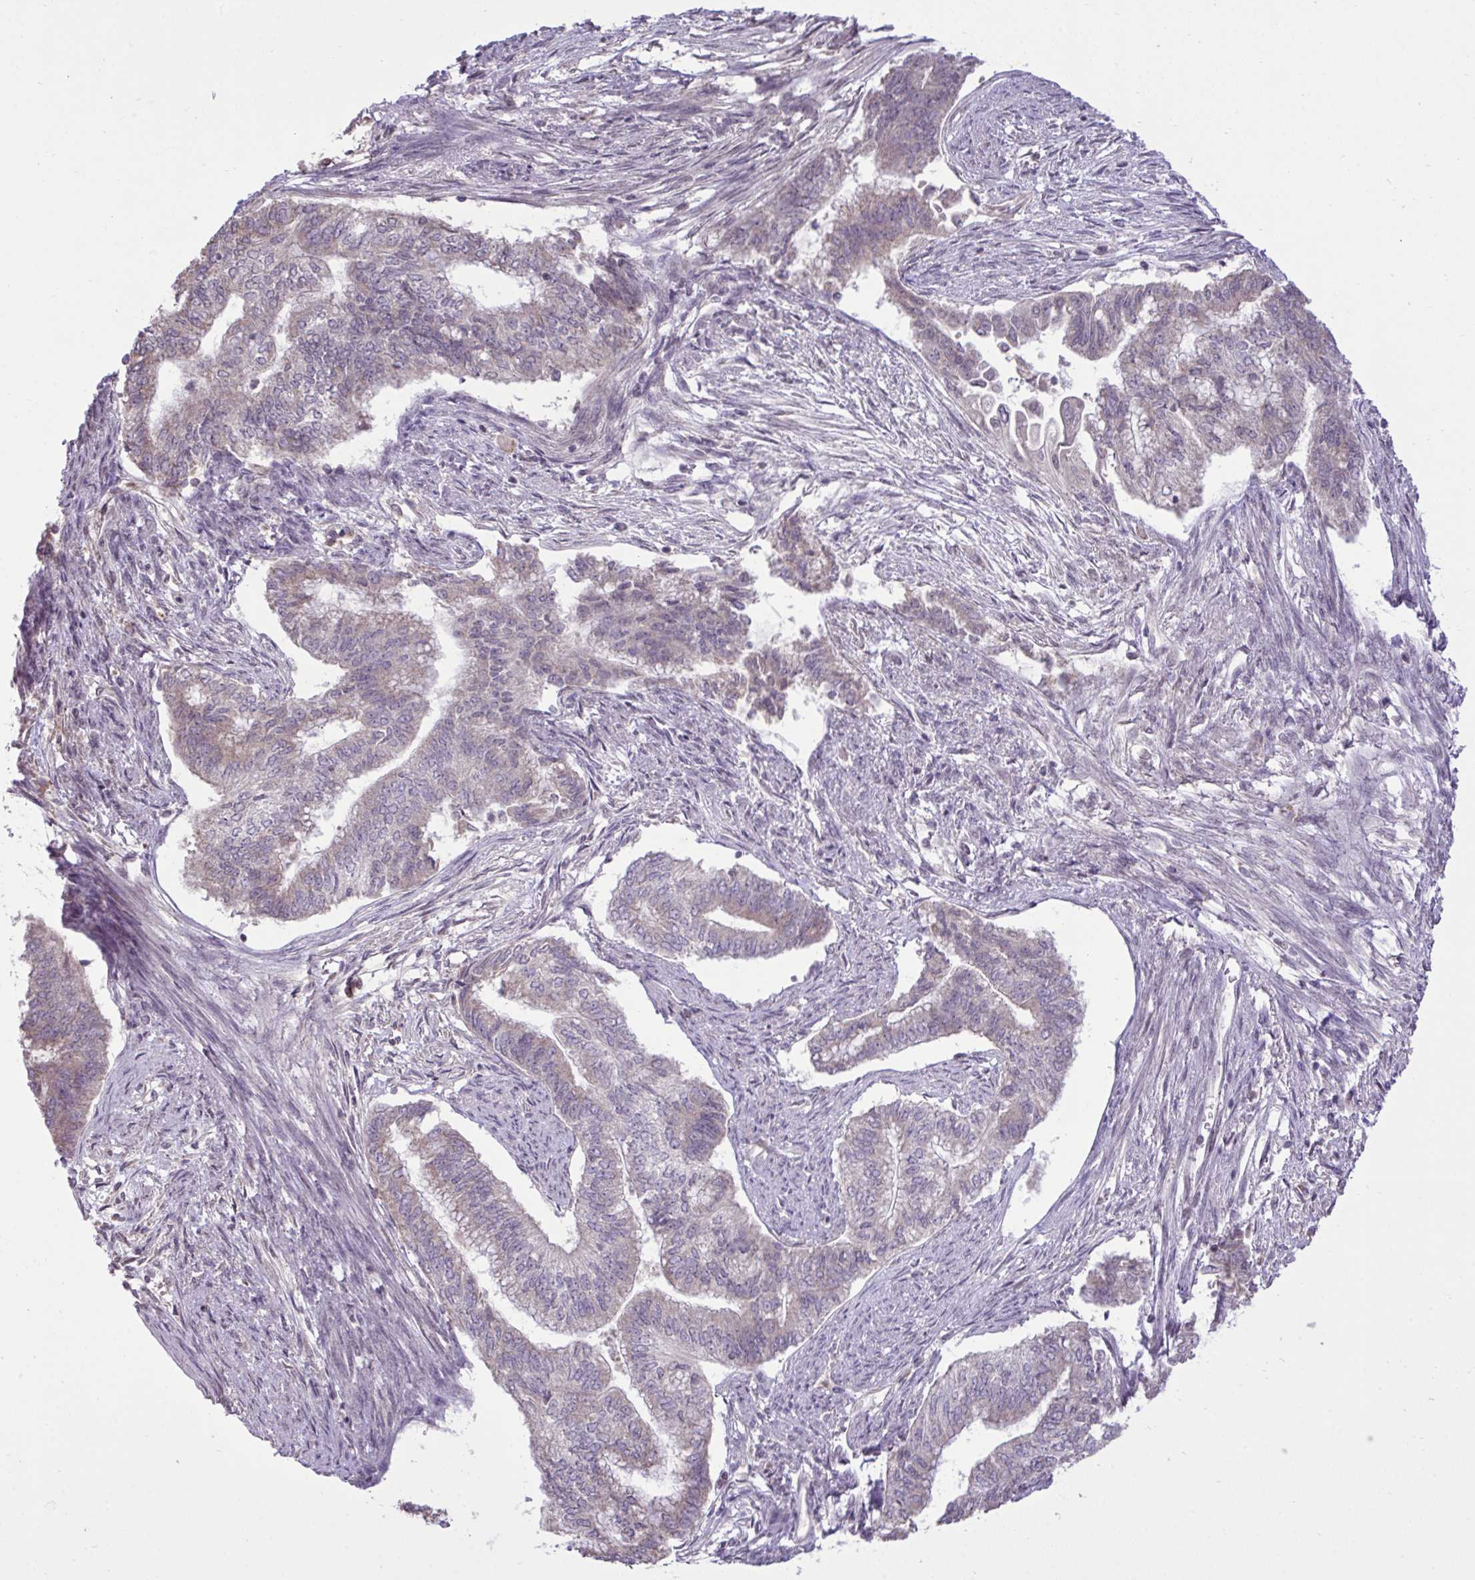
{"staining": {"intensity": "weak", "quantity": "<25%", "location": "cytoplasmic/membranous"}, "tissue": "endometrial cancer", "cell_type": "Tumor cells", "image_type": "cancer", "snomed": [{"axis": "morphology", "description": "Adenocarcinoma, NOS"}, {"axis": "topography", "description": "Endometrium"}], "caption": "A high-resolution photomicrograph shows immunohistochemistry staining of adenocarcinoma (endometrial), which displays no significant positivity in tumor cells. (DAB IHC with hematoxylin counter stain).", "gene": "CYP20A1", "patient": {"sex": "female", "age": 65}}